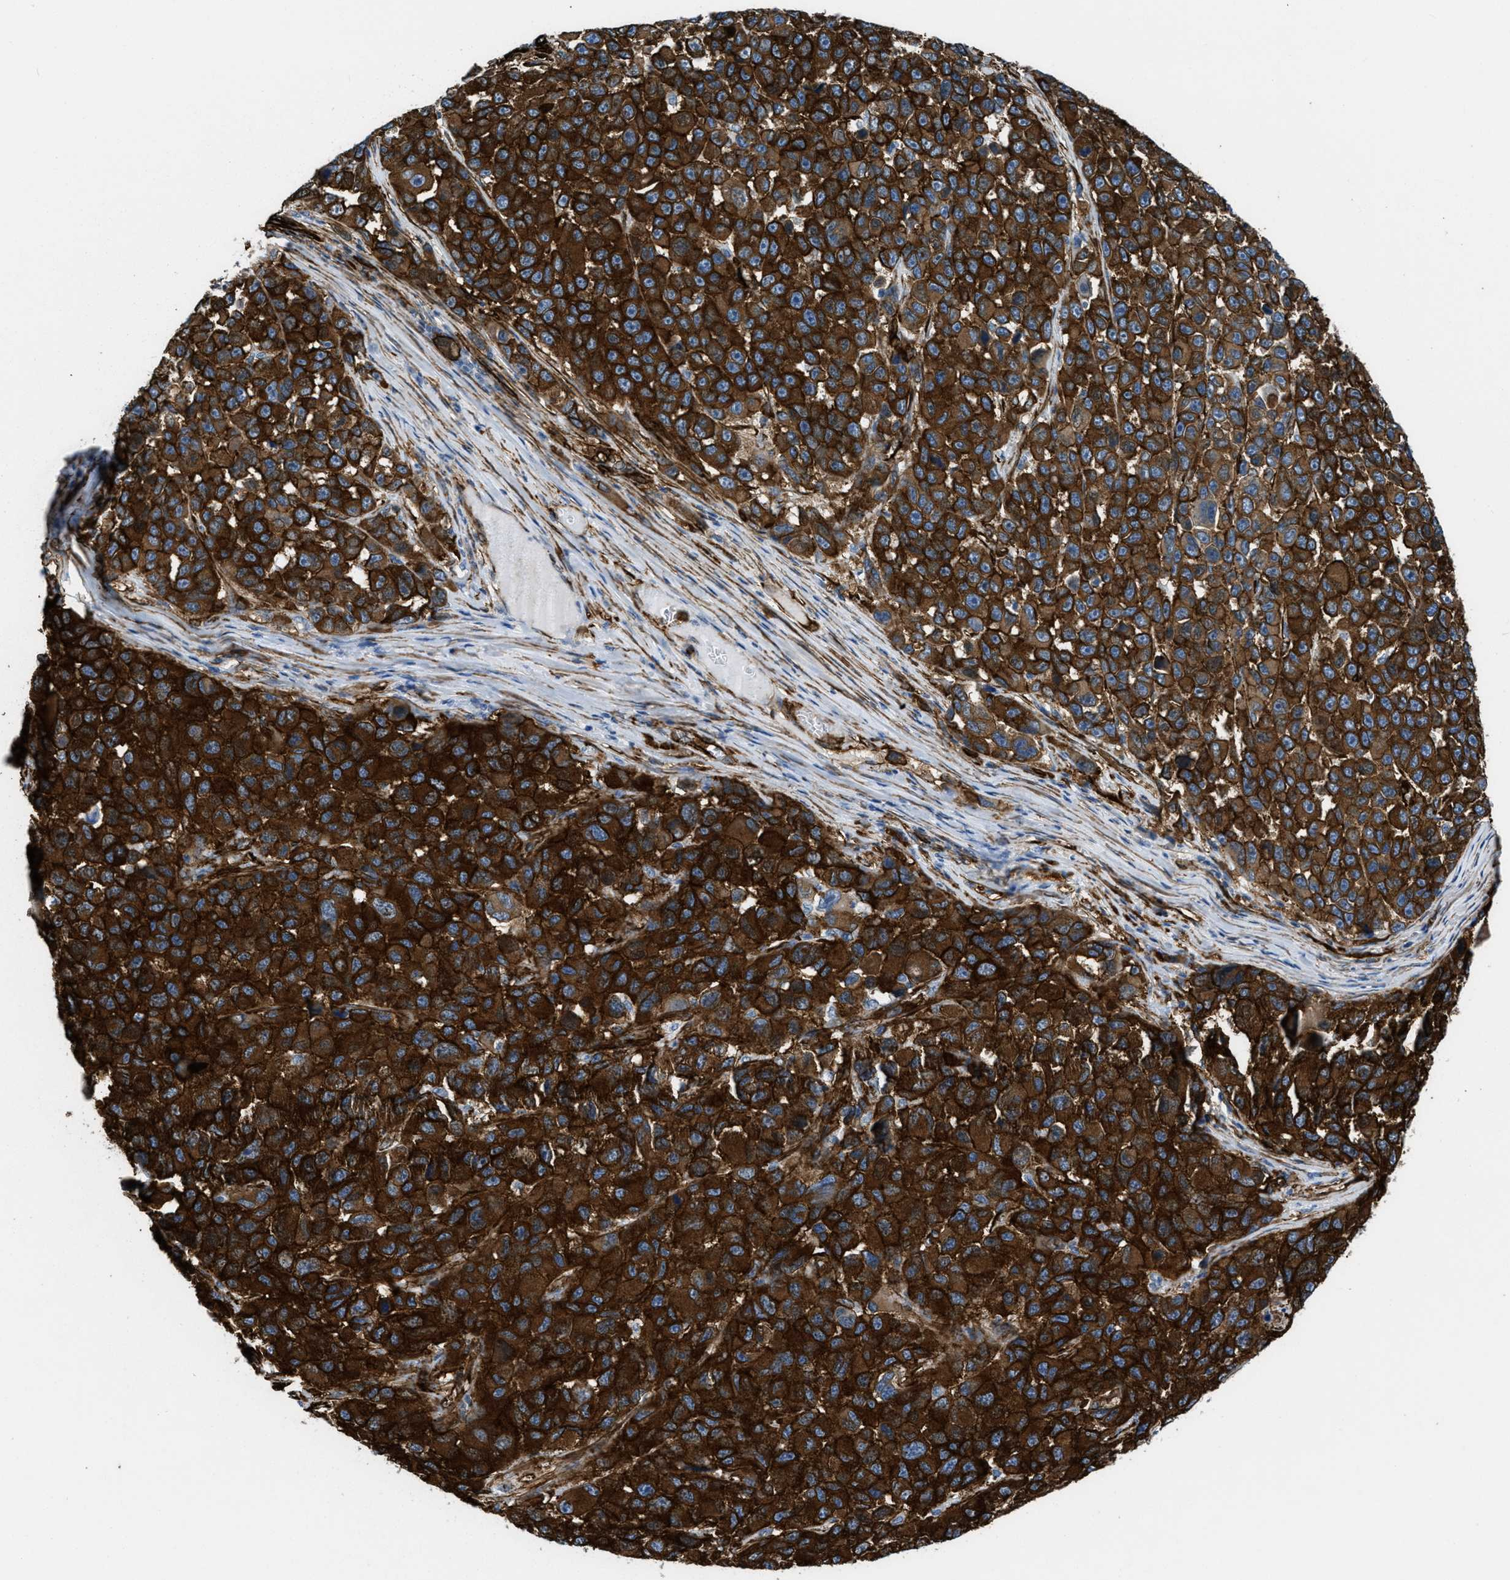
{"staining": {"intensity": "strong", "quantity": ">75%", "location": "cytoplasmic/membranous"}, "tissue": "melanoma", "cell_type": "Tumor cells", "image_type": "cancer", "snomed": [{"axis": "morphology", "description": "Malignant melanoma, NOS"}, {"axis": "topography", "description": "Skin"}], "caption": "Immunohistochemical staining of melanoma exhibits strong cytoplasmic/membranous protein staining in about >75% of tumor cells.", "gene": "CALD1", "patient": {"sex": "male", "age": 53}}